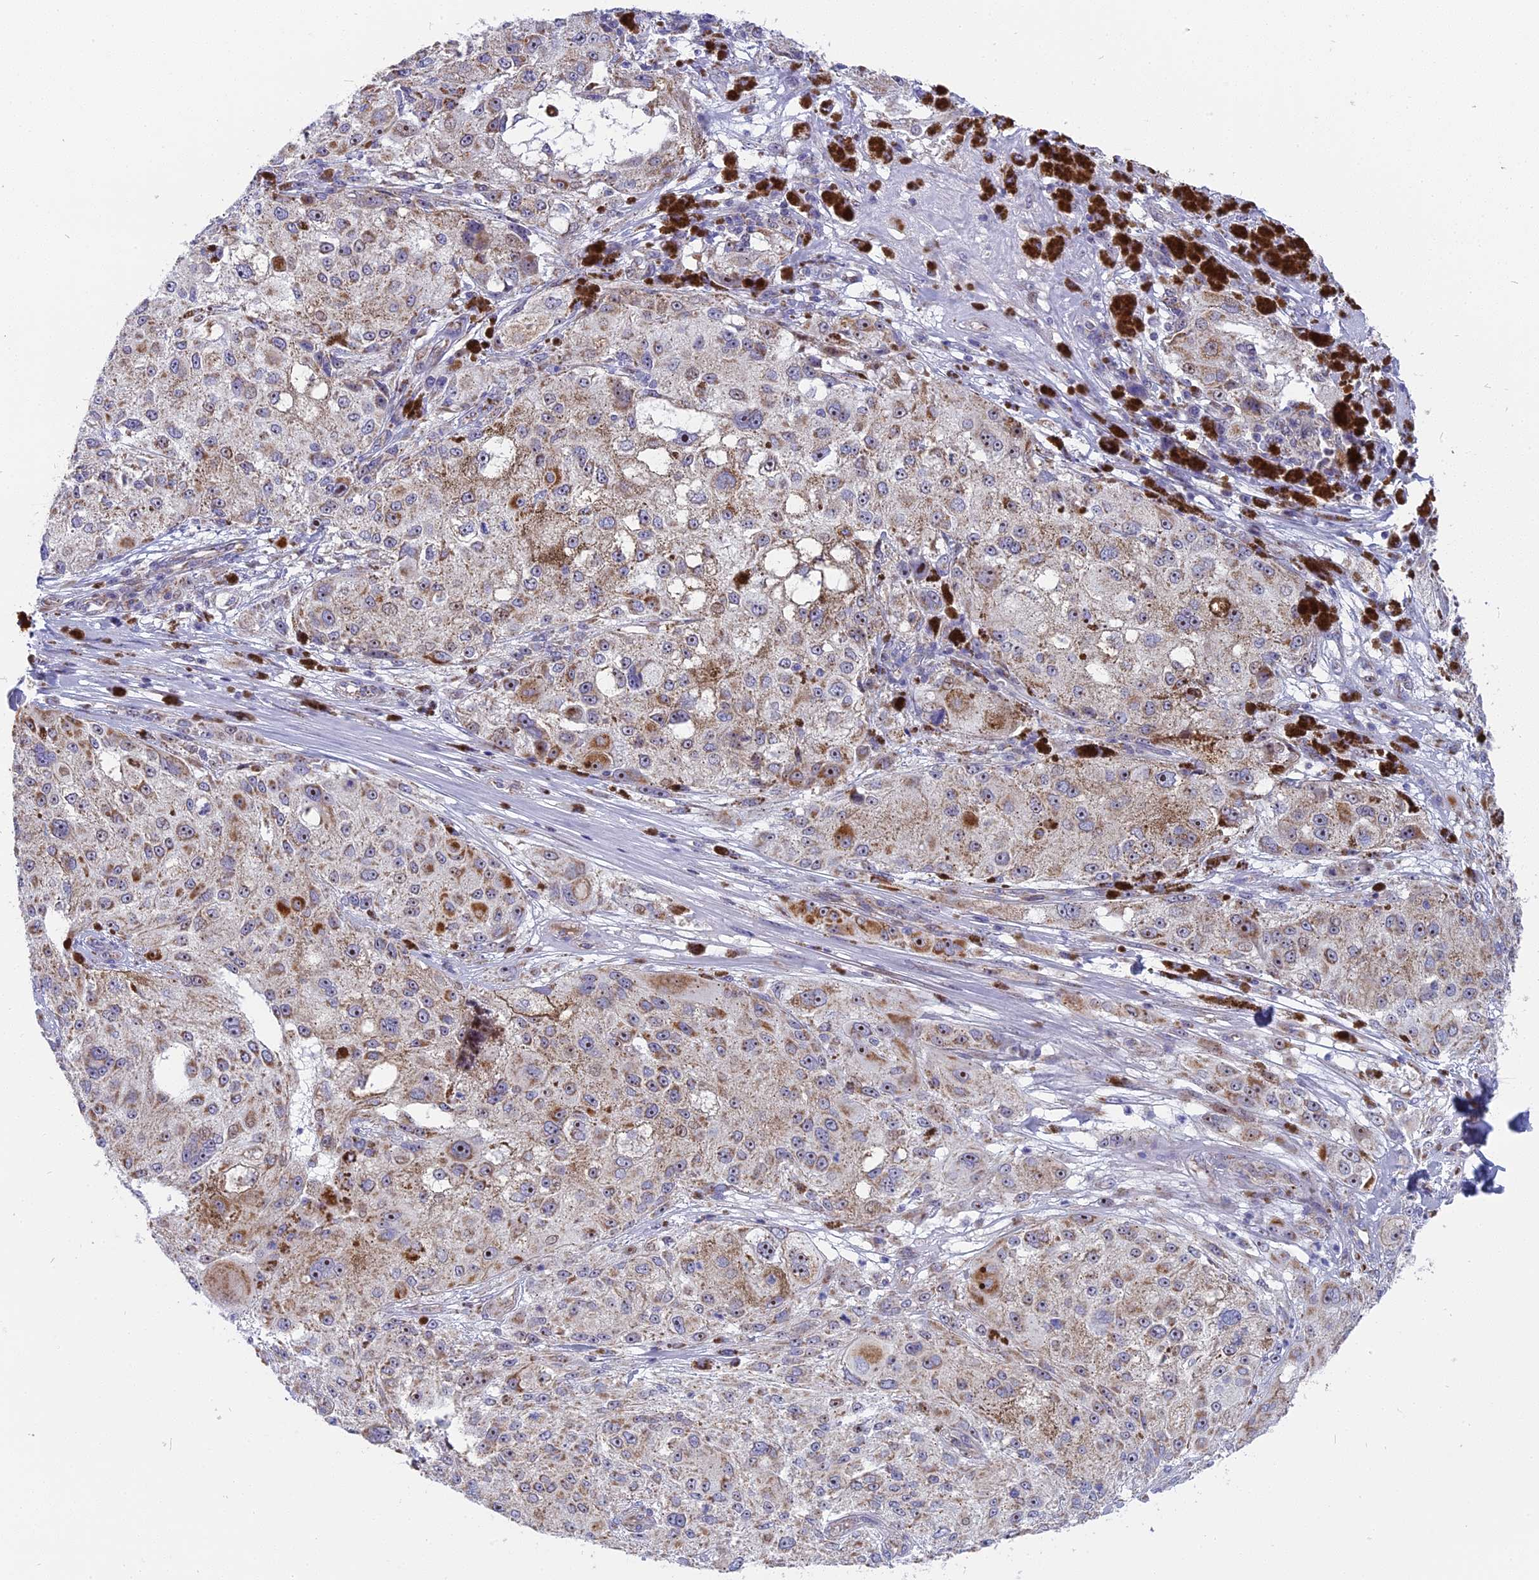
{"staining": {"intensity": "weak", "quantity": "25%-75%", "location": "cytoplasmic/membranous"}, "tissue": "melanoma", "cell_type": "Tumor cells", "image_type": "cancer", "snomed": [{"axis": "morphology", "description": "Necrosis, NOS"}, {"axis": "morphology", "description": "Malignant melanoma, NOS"}, {"axis": "topography", "description": "Skin"}], "caption": "Immunohistochemistry (IHC) of human malignant melanoma shows low levels of weak cytoplasmic/membranous expression in about 25%-75% of tumor cells.", "gene": "DTWD1", "patient": {"sex": "female", "age": 87}}